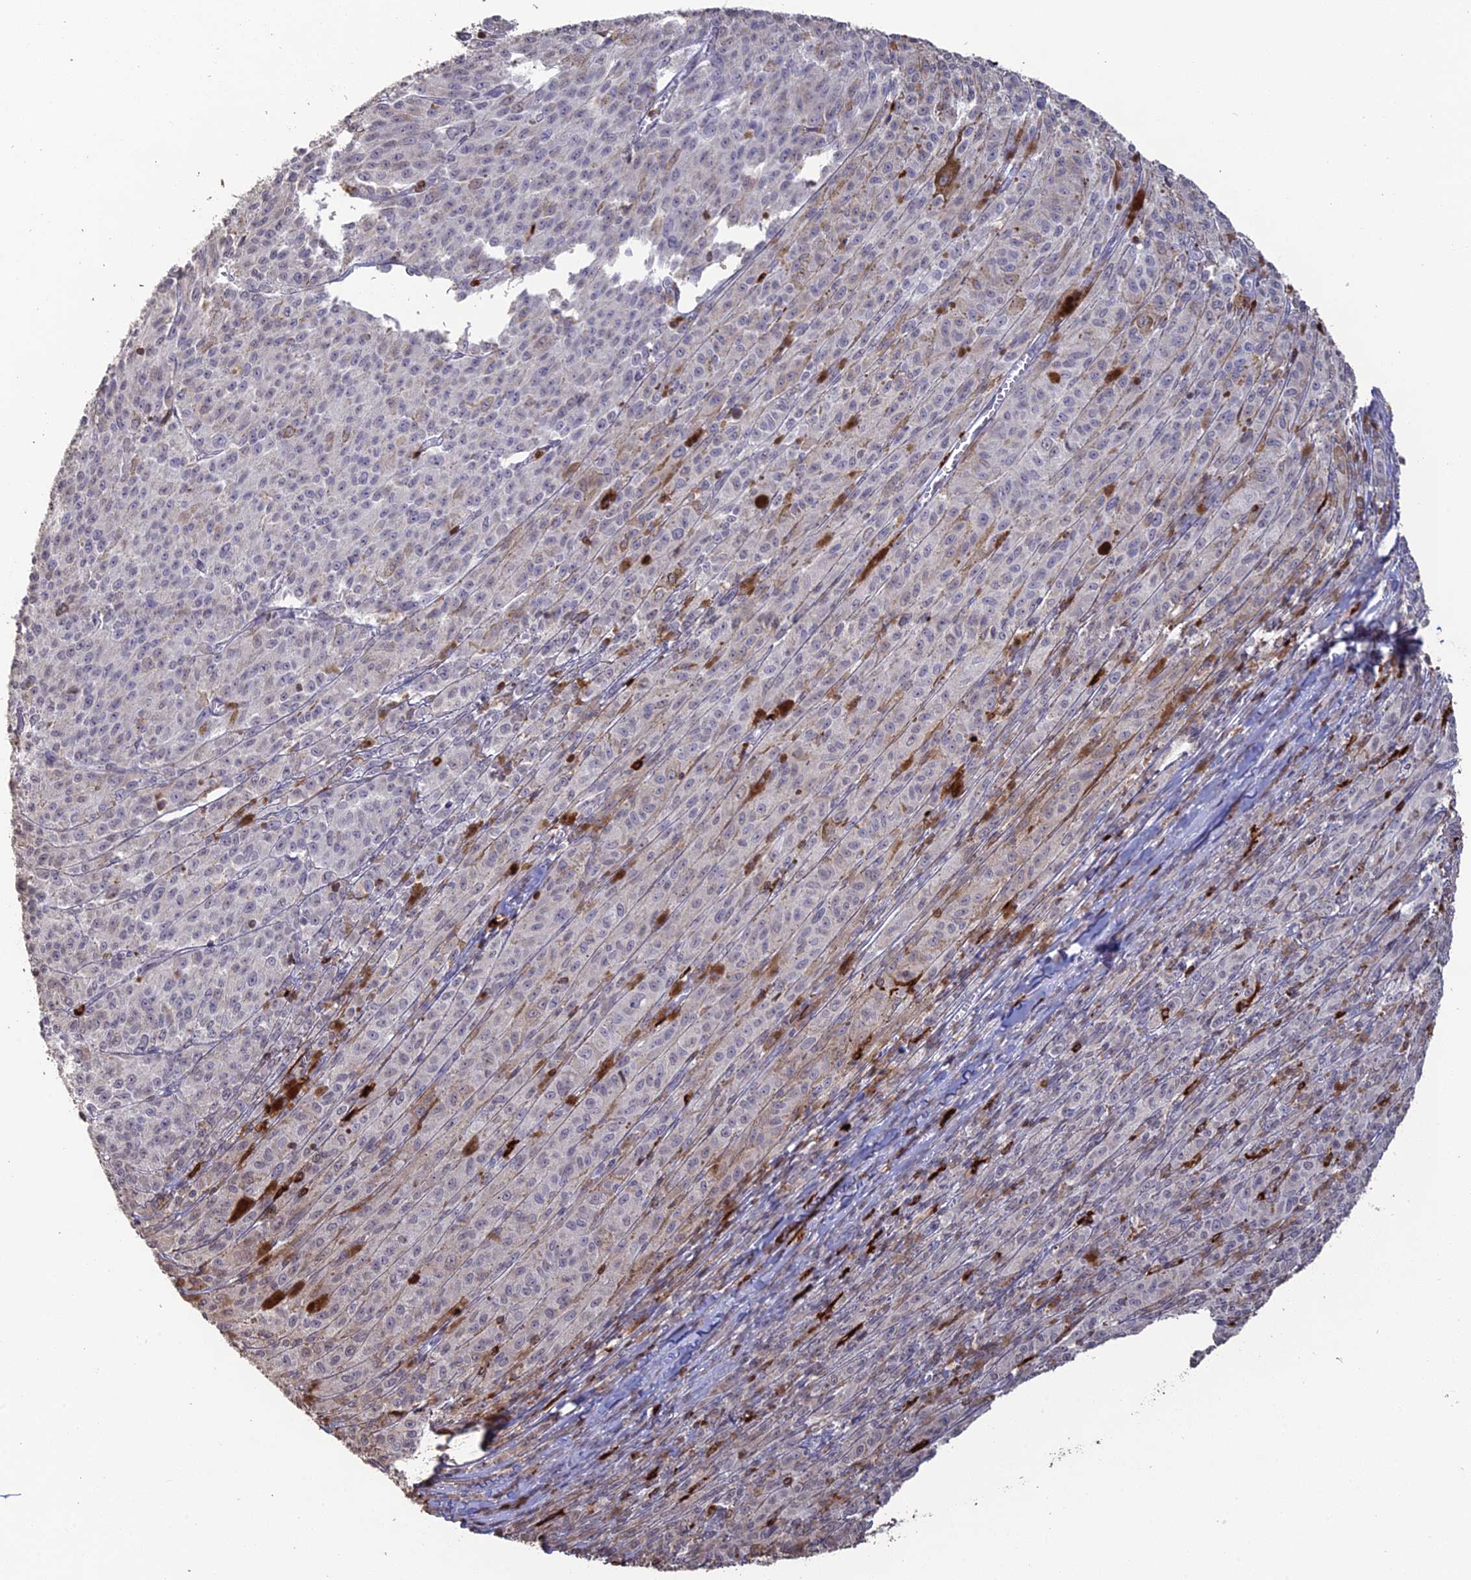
{"staining": {"intensity": "negative", "quantity": "none", "location": "none"}, "tissue": "melanoma", "cell_type": "Tumor cells", "image_type": "cancer", "snomed": [{"axis": "morphology", "description": "Malignant melanoma, NOS"}, {"axis": "topography", "description": "Skin"}], "caption": "Immunohistochemistry photomicrograph of malignant melanoma stained for a protein (brown), which reveals no staining in tumor cells. (Brightfield microscopy of DAB immunohistochemistry (IHC) at high magnification).", "gene": "APOBR", "patient": {"sex": "female", "age": 52}}